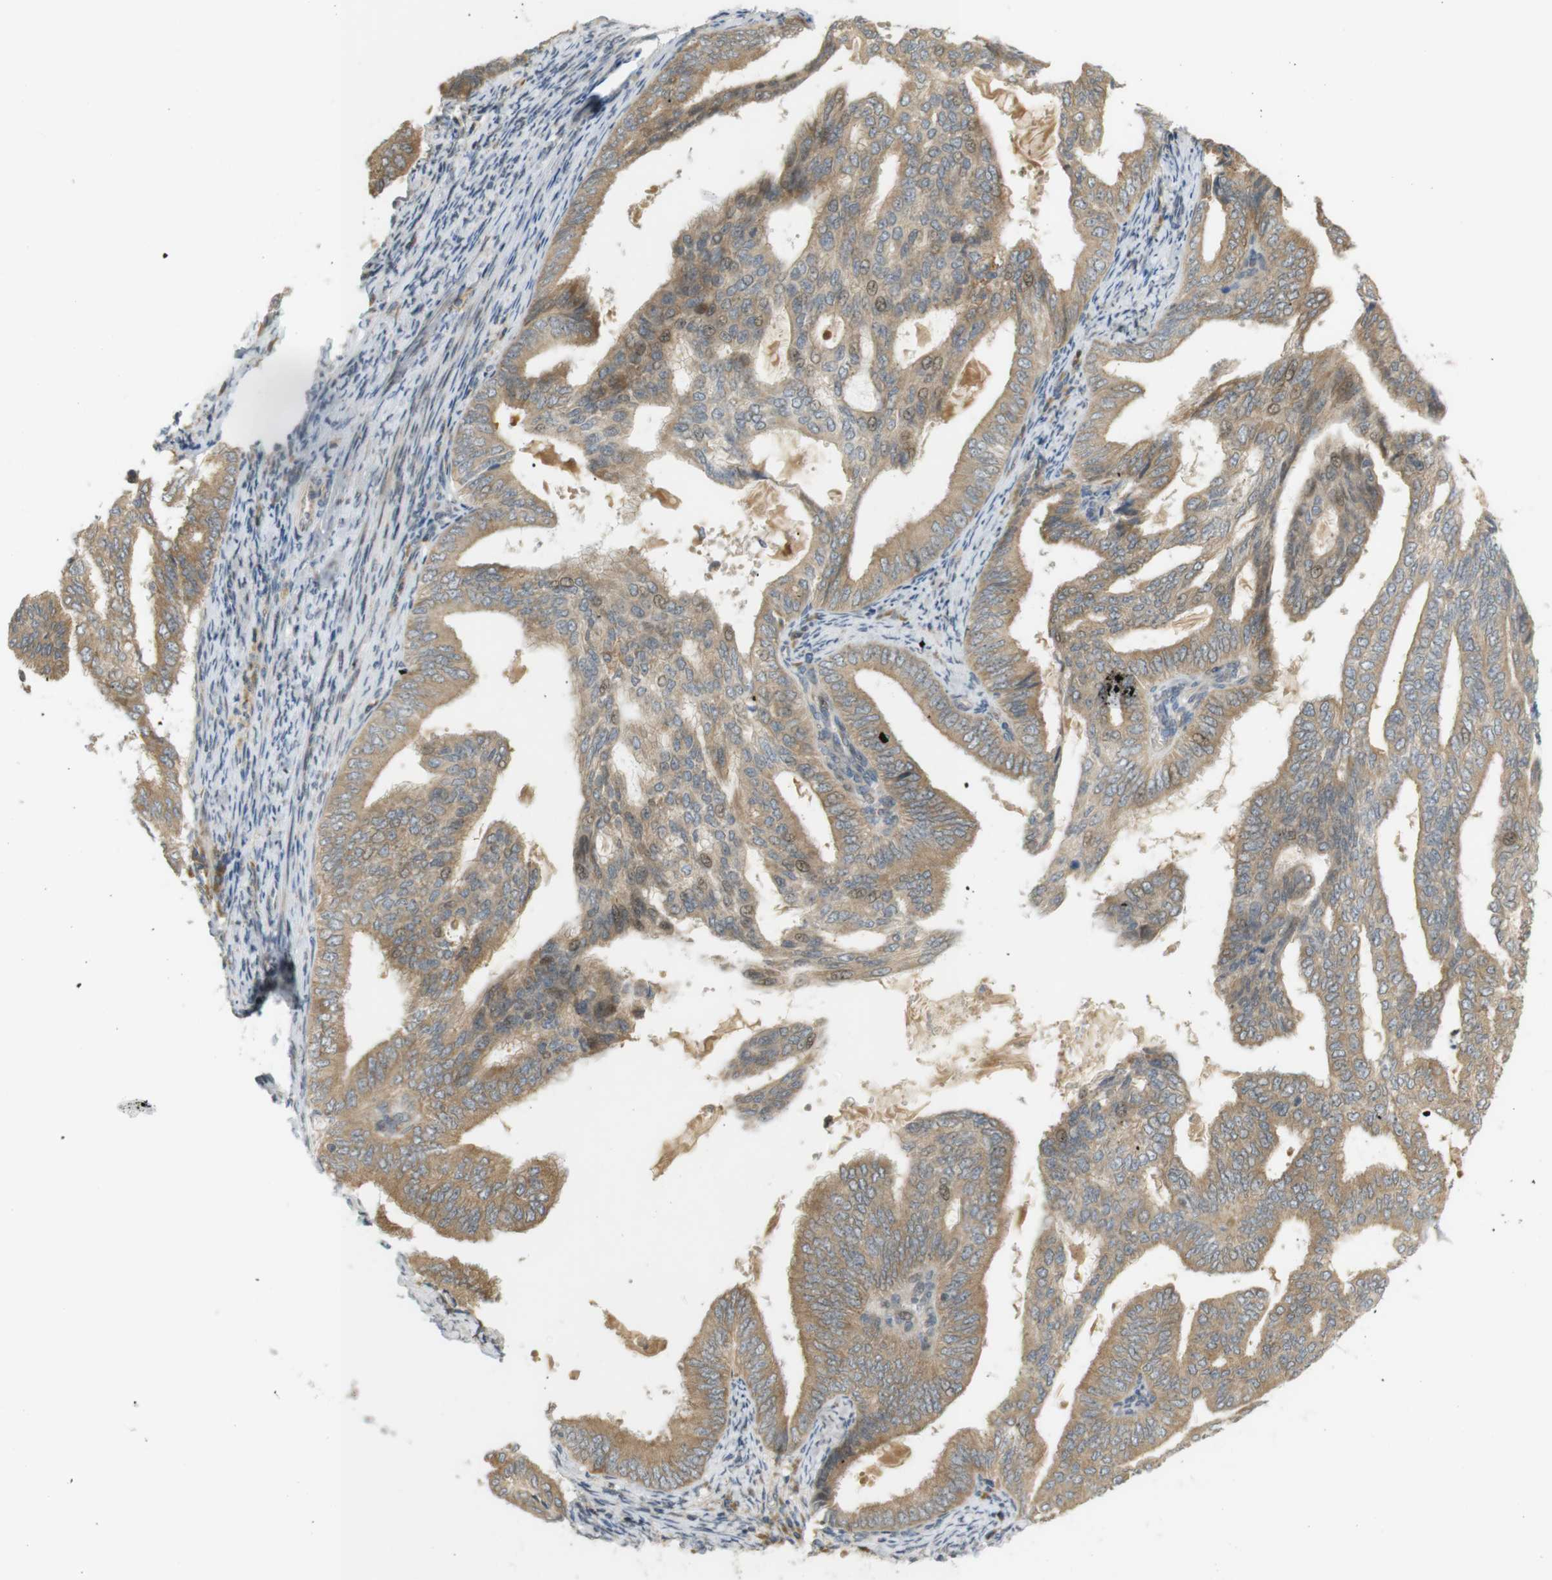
{"staining": {"intensity": "moderate", "quantity": ">75%", "location": "cytoplasmic/membranous"}, "tissue": "endometrial cancer", "cell_type": "Tumor cells", "image_type": "cancer", "snomed": [{"axis": "morphology", "description": "Adenocarcinoma, NOS"}, {"axis": "topography", "description": "Endometrium"}], "caption": "A histopathology image of endometrial cancer stained for a protein displays moderate cytoplasmic/membranous brown staining in tumor cells.", "gene": "CLRN3", "patient": {"sex": "female", "age": 58}}